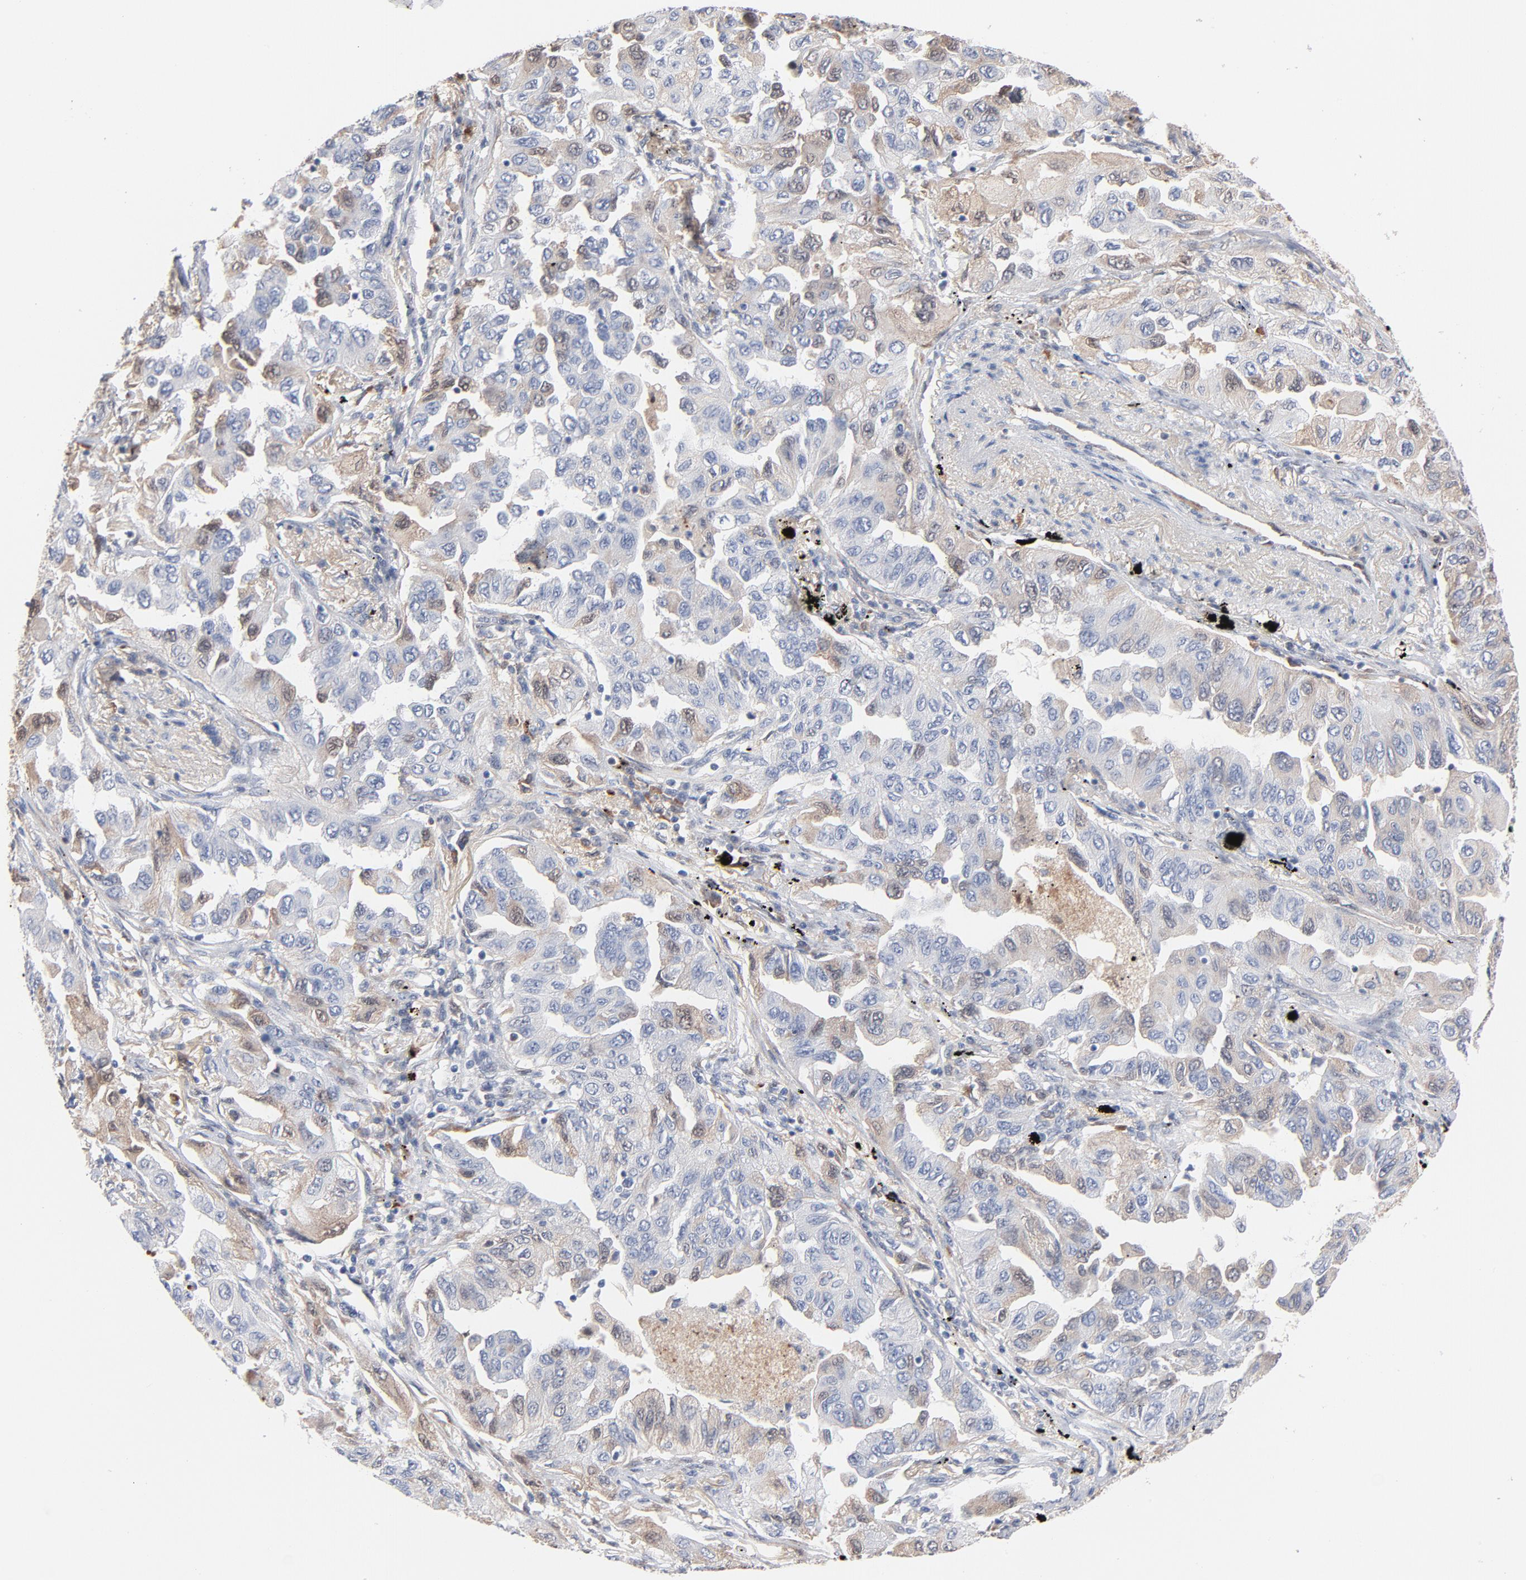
{"staining": {"intensity": "weak", "quantity": "<25%", "location": "cytoplasmic/membranous"}, "tissue": "lung cancer", "cell_type": "Tumor cells", "image_type": "cancer", "snomed": [{"axis": "morphology", "description": "Adenocarcinoma, NOS"}, {"axis": "topography", "description": "Lung"}], "caption": "The IHC micrograph has no significant positivity in tumor cells of lung adenocarcinoma tissue.", "gene": "SERPINA4", "patient": {"sex": "female", "age": 65}}